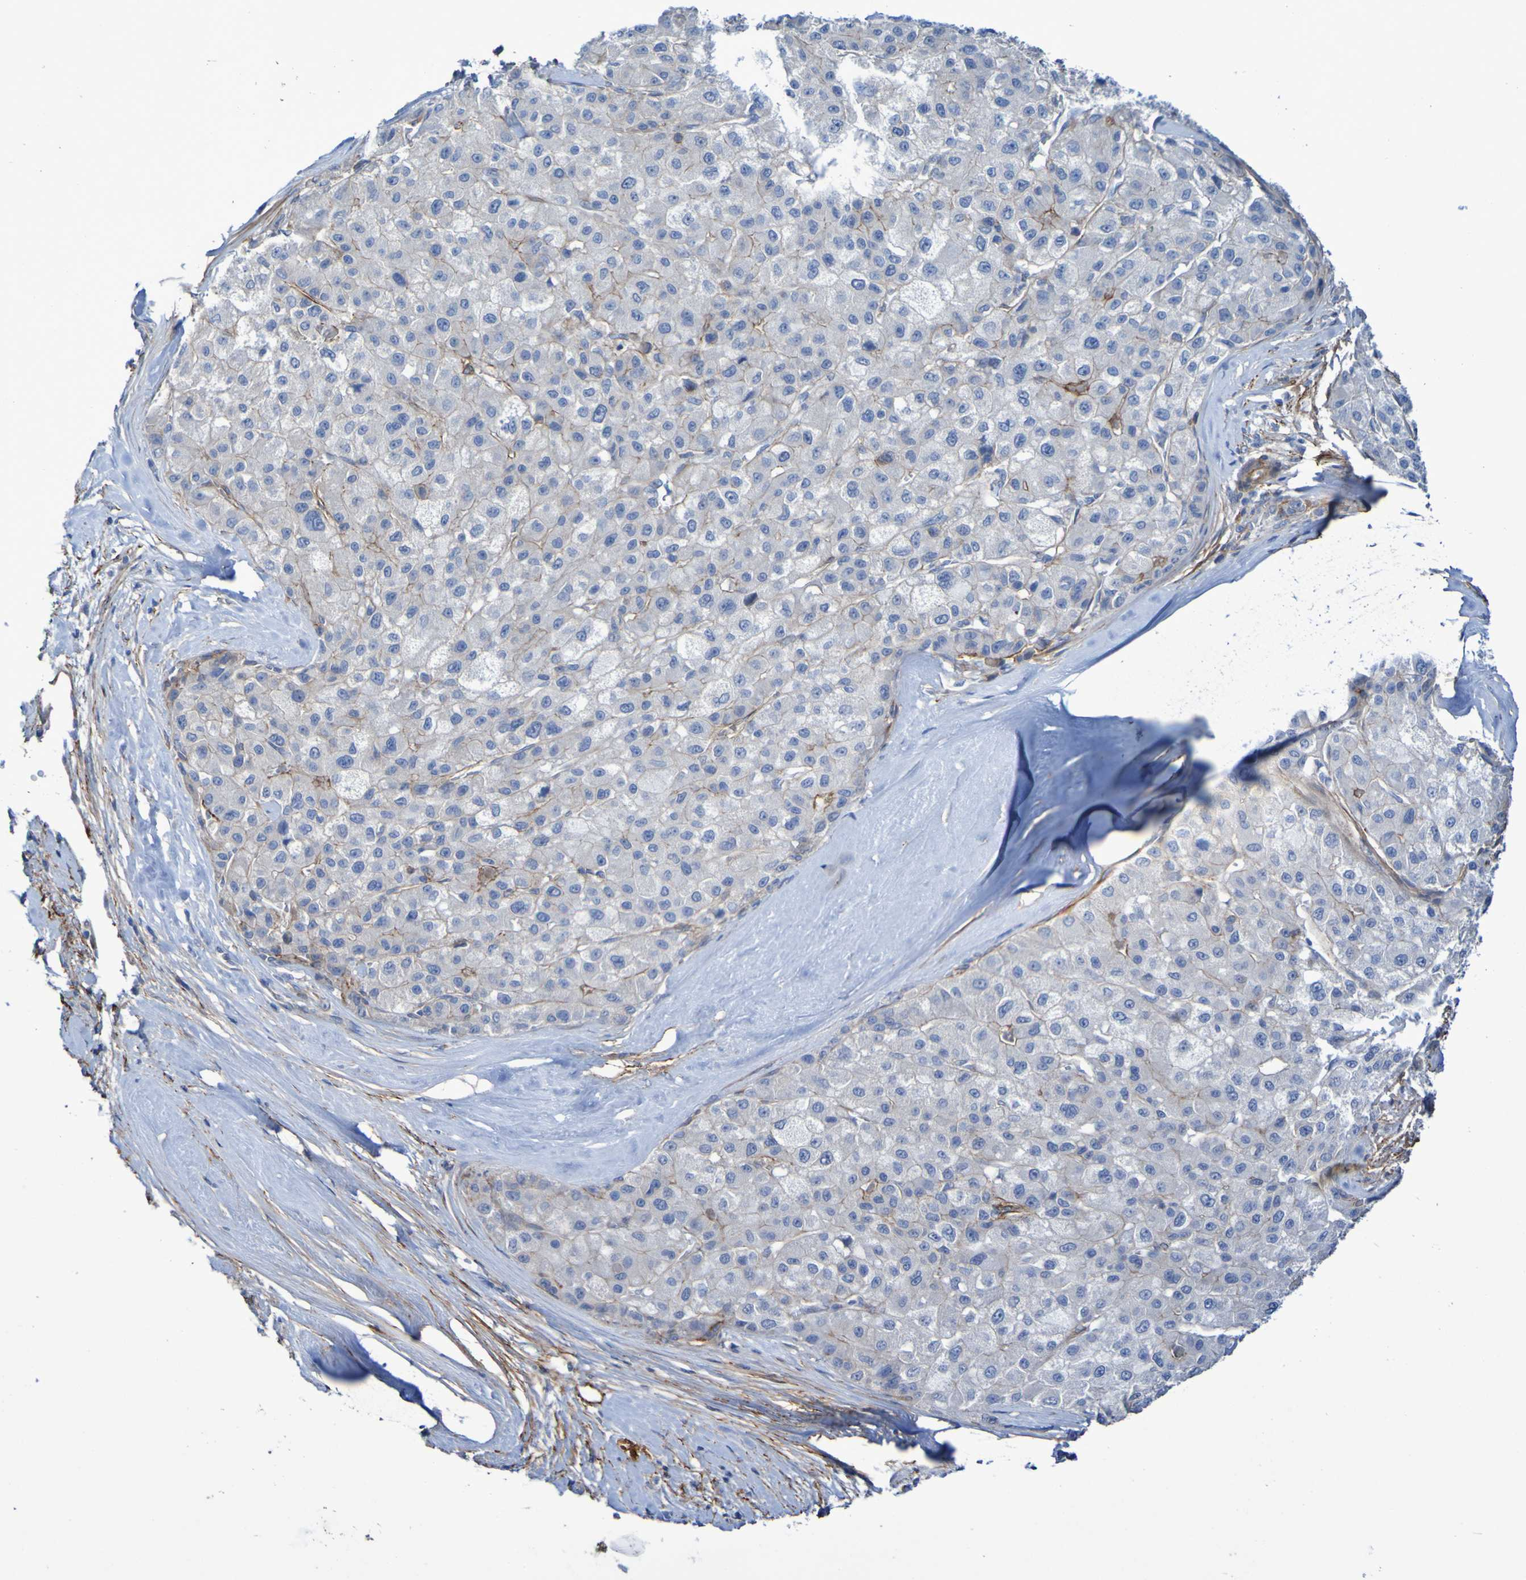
{"staining": {"intensity": "negative", "quantity": "none", "location": "none"}, "tissue": "liver cancer", "cell_type": "Tumor cells", "image_type": "cancer", "snomed": [{"axis": "morphology", "description": "Carcinoma, Hepatocellular, NOS"}, {"axis": "topography", "description": "Liver"}], "caption": "IHC histopathology image of neoplastic tissue: liver cancer (hepatocellular carcinoma) stained with DAB exhibits no significant protein staining in tumor cells.", "gene": "LPP", "patient": {"sex": "male", "age": 80}}